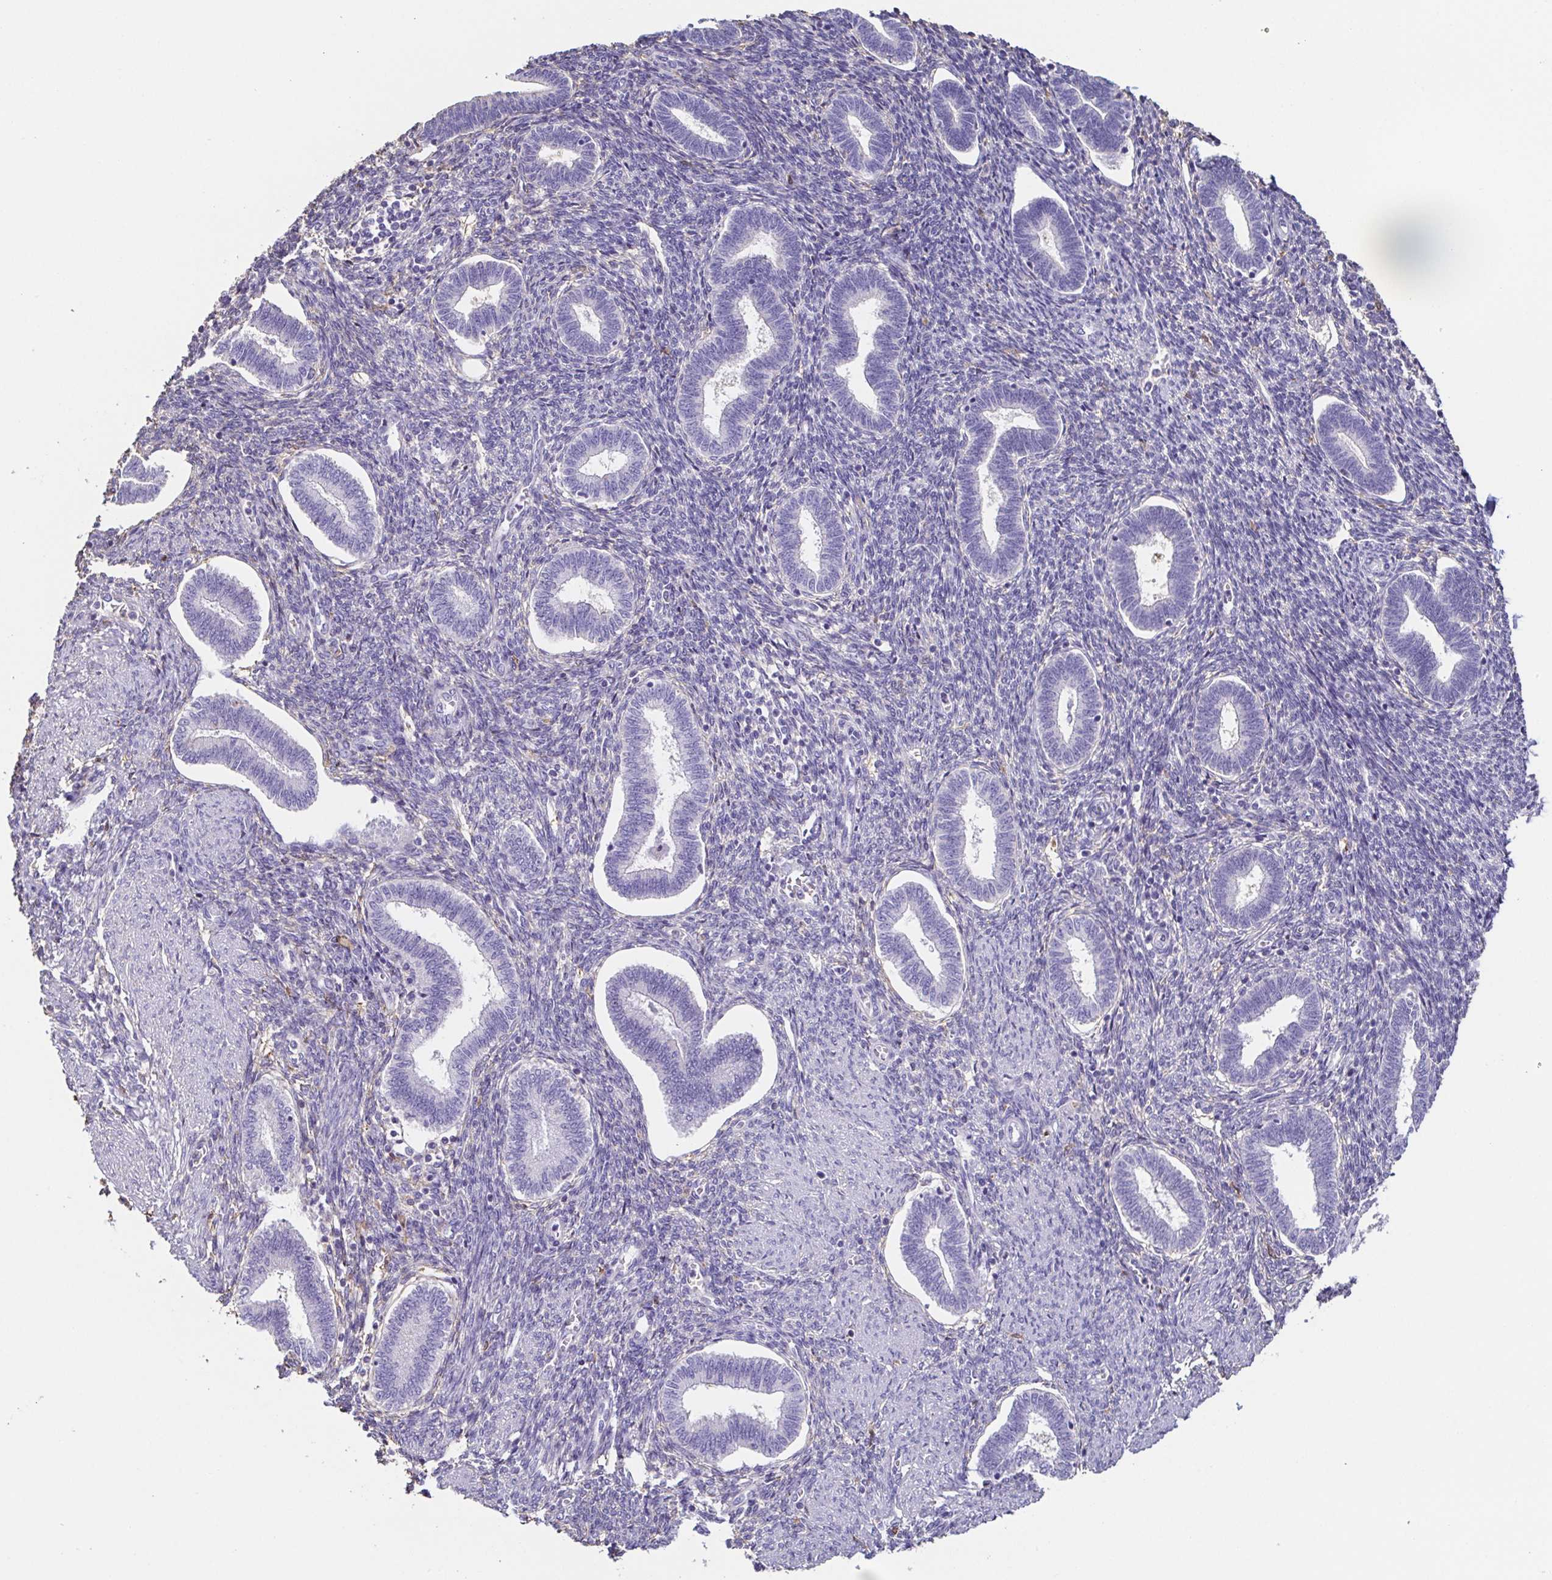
{"staining": {"intensity": "negative", "quantity": "none", "location": "none"}, "tissue": "endometrium", "cell_type": "Cells in endometrial stroma", "image_type": "normal", "snomed": [{"axis": "morphology", "description": "Normal tissue, NOS"}, {"axis": "topography", "description": "Endometrium"}], "caption": "This is an immunohistochemistry (IHC) micrograph of unremarkable endometrium. There is no staining in cells in endometrial stroma.", "gene": "ANXA10", "patient": {"sex": "female", "age": 42}}